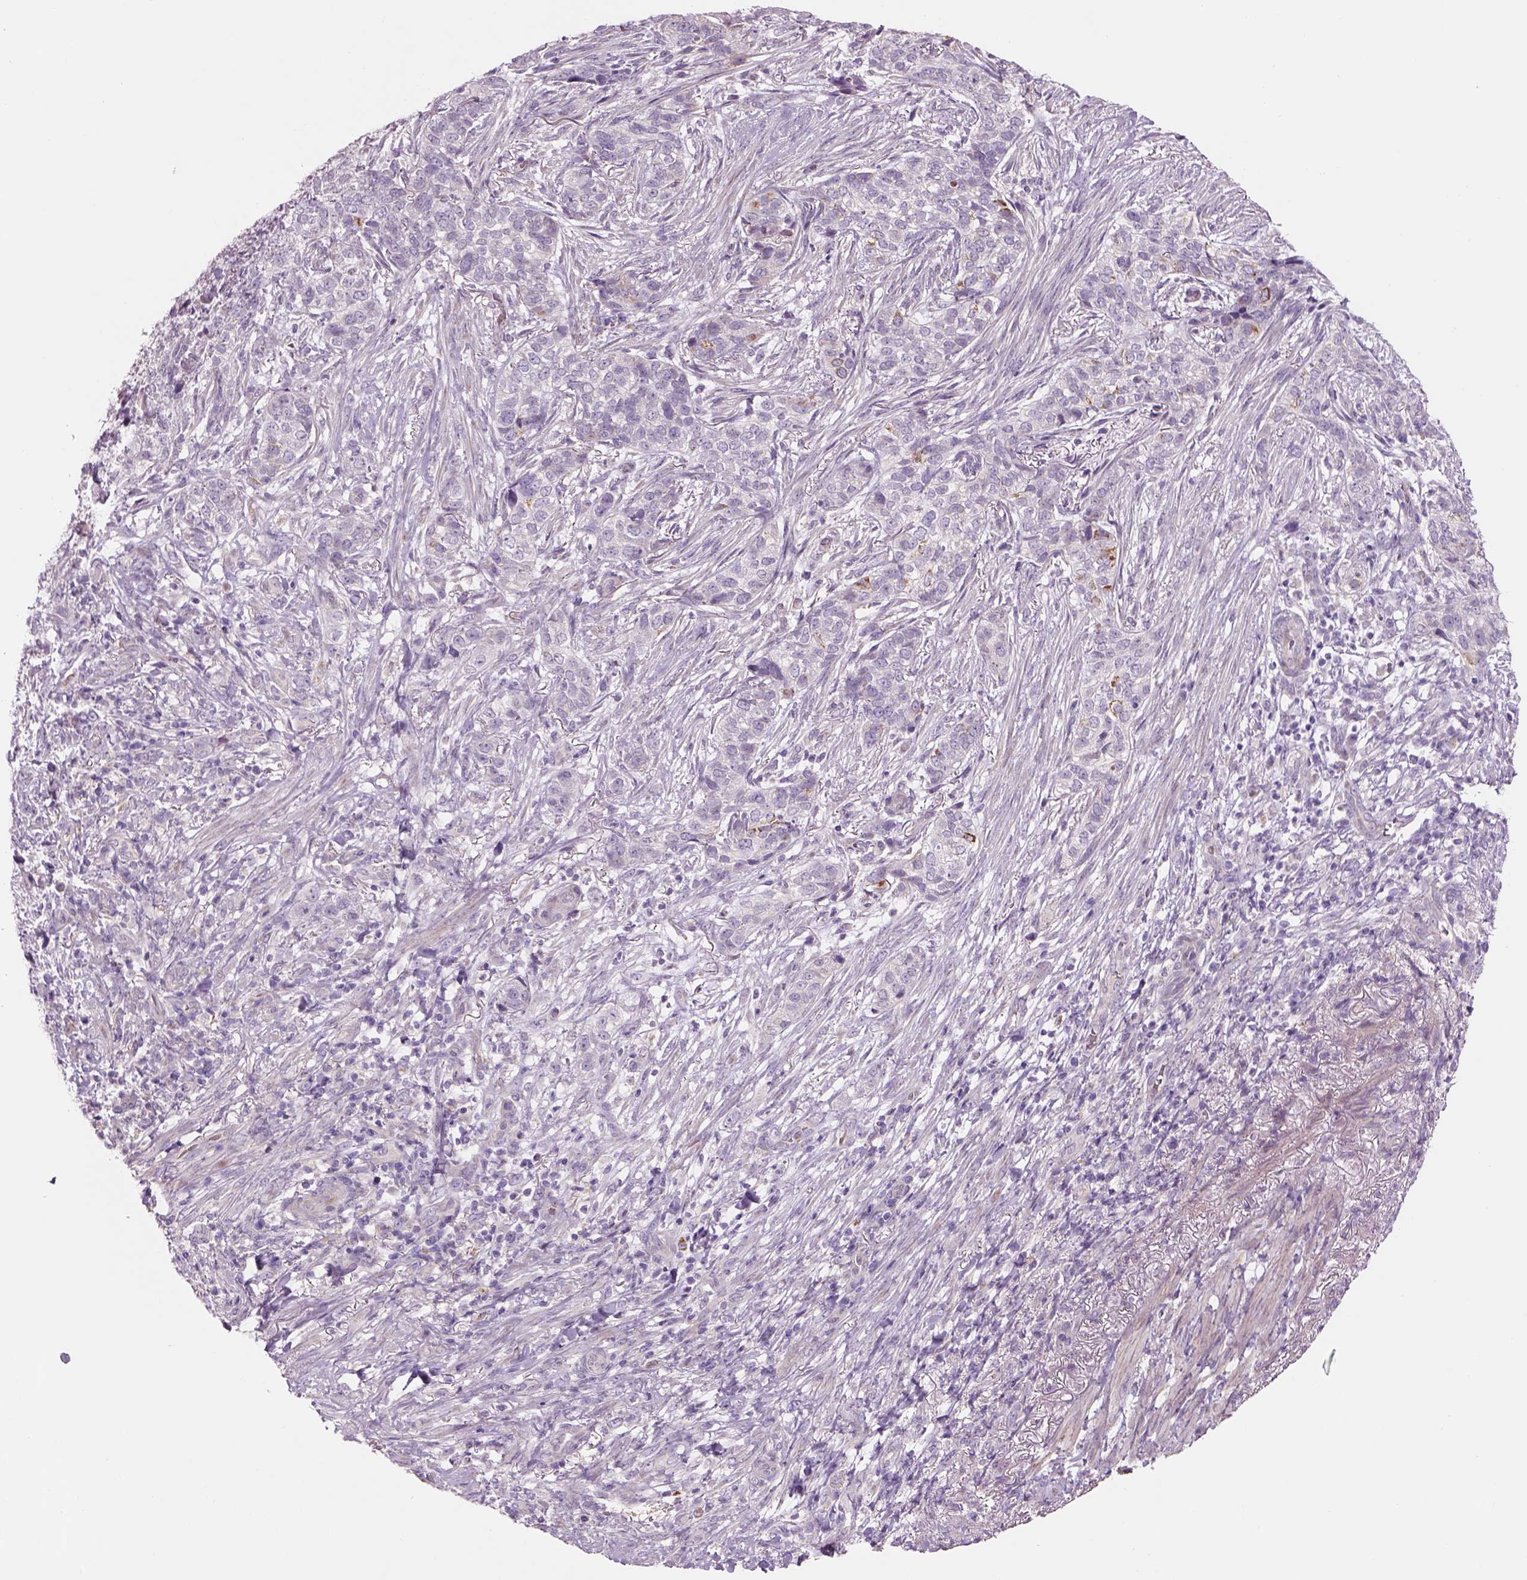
{"staining": {"intensity": "moderate", "quantity": "<25%", "location": "cytoplasmic/membranous"}, "tissue": "skin cancer", "cell_type": "Tumor cells", "image_type": "cancer", "snomed": [{"axis": "morphology", "description": "Basal cell carcinoma"}, {"axis": "topography", "description": "Skin"}], "caption": "Tumor cells reveal low levels of moderate cytoplasmic/membranous positivity in approximately <25% of cells in human skin cancer. (DAB IHC with brightfield microscopy, high magnification).", "gene": "IFT52", "patient": {"sex": "female", "age": 69}}